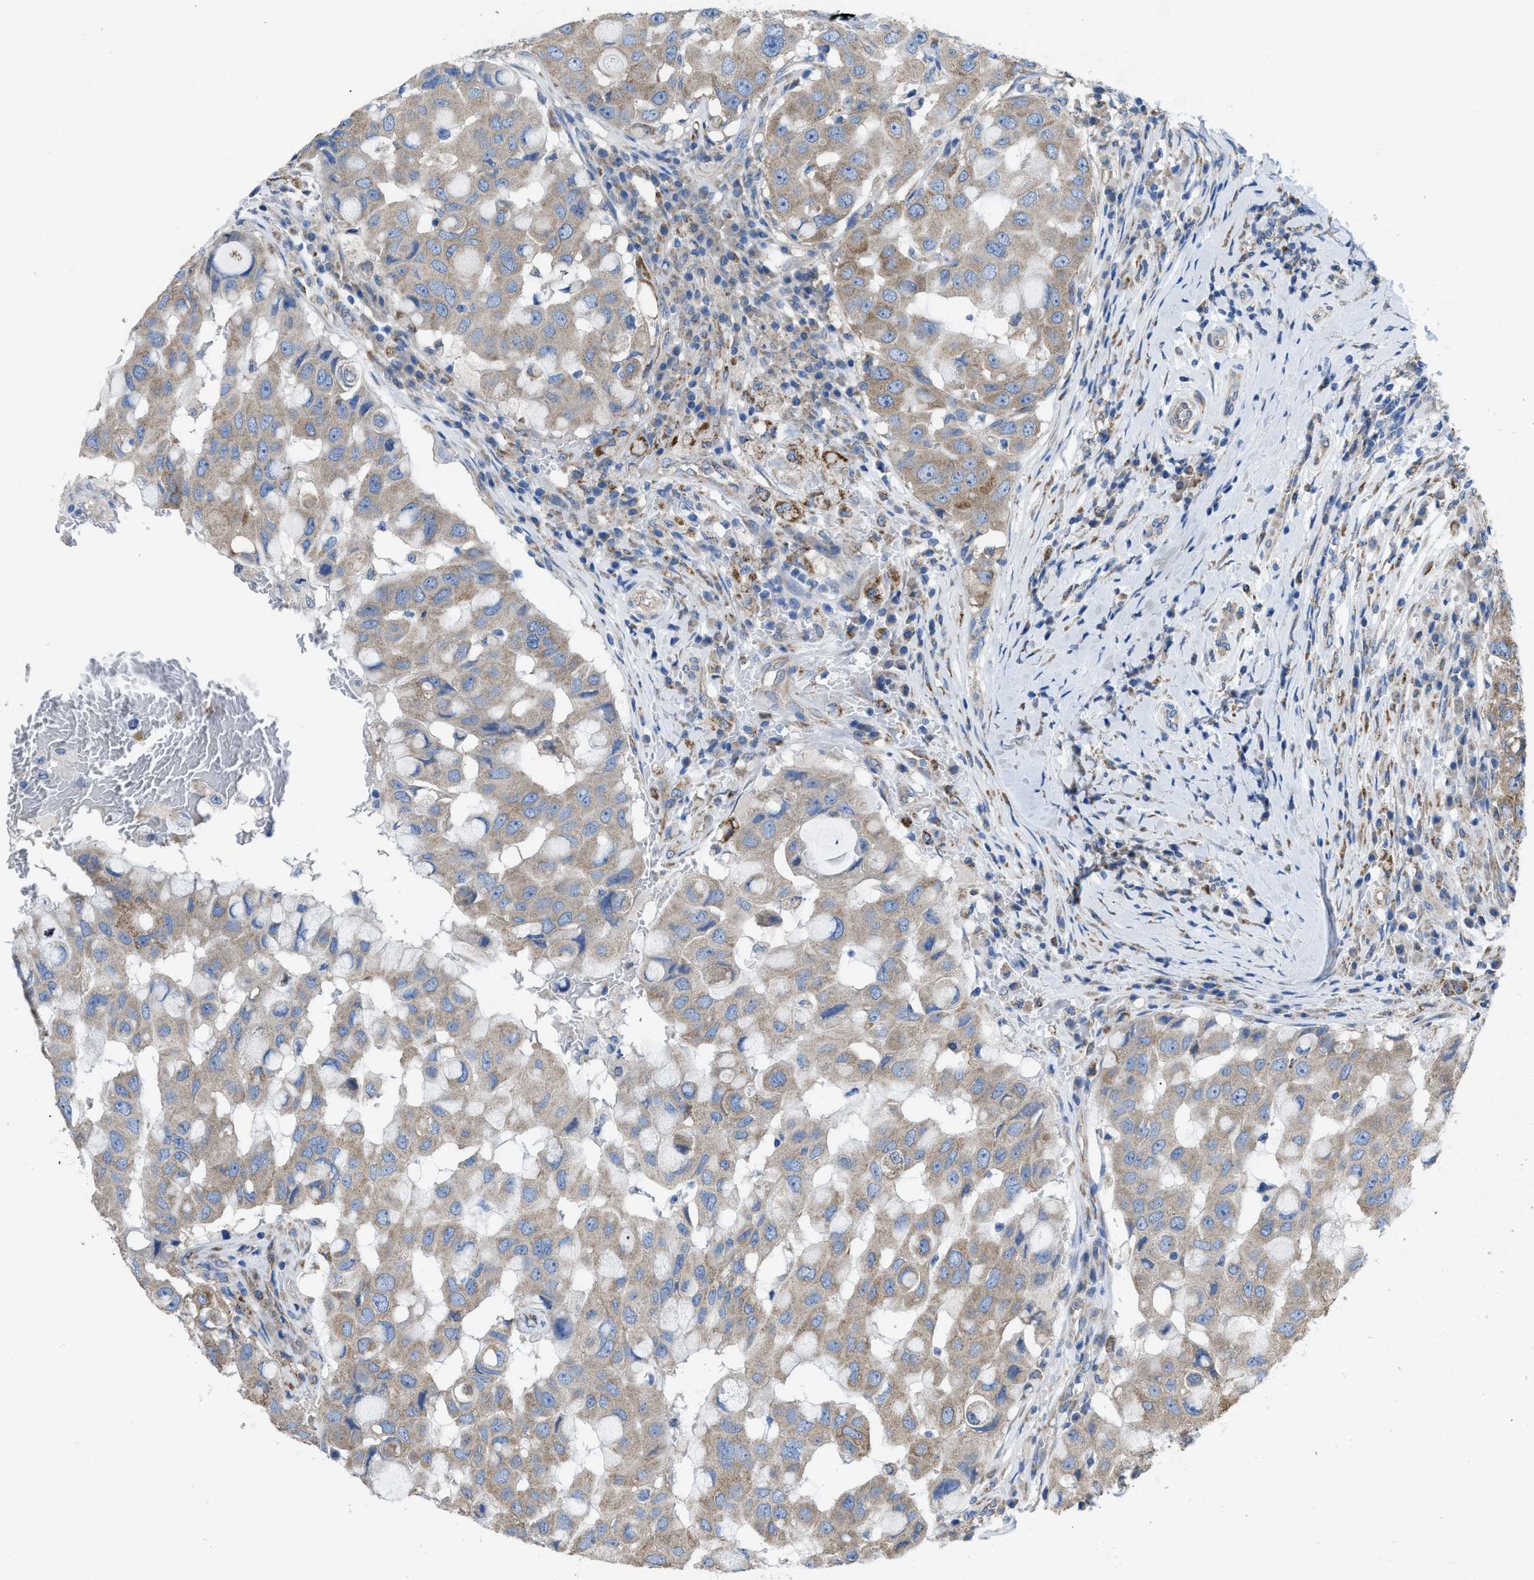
{"staining": {"intensity": "weak", "quantity": ">75%", "location": "cytoplasmic/membranous"}, "tissue": "breast cancer", "cell_type": "Tumor cells", "image_type": "cancer", "snomed": [{"axis": "morphology", "description": "Duct carcinoma"}, {"axis": "topography", "description": "Breast"}], "caption": "Human breast cancer stained for a protein (brown) reveals weak cytoplasmic/membranous positive staining in about >75% of tumor cells.", "gene": "DOLPP1", "patient": {"sex": "female", "age": 27}}